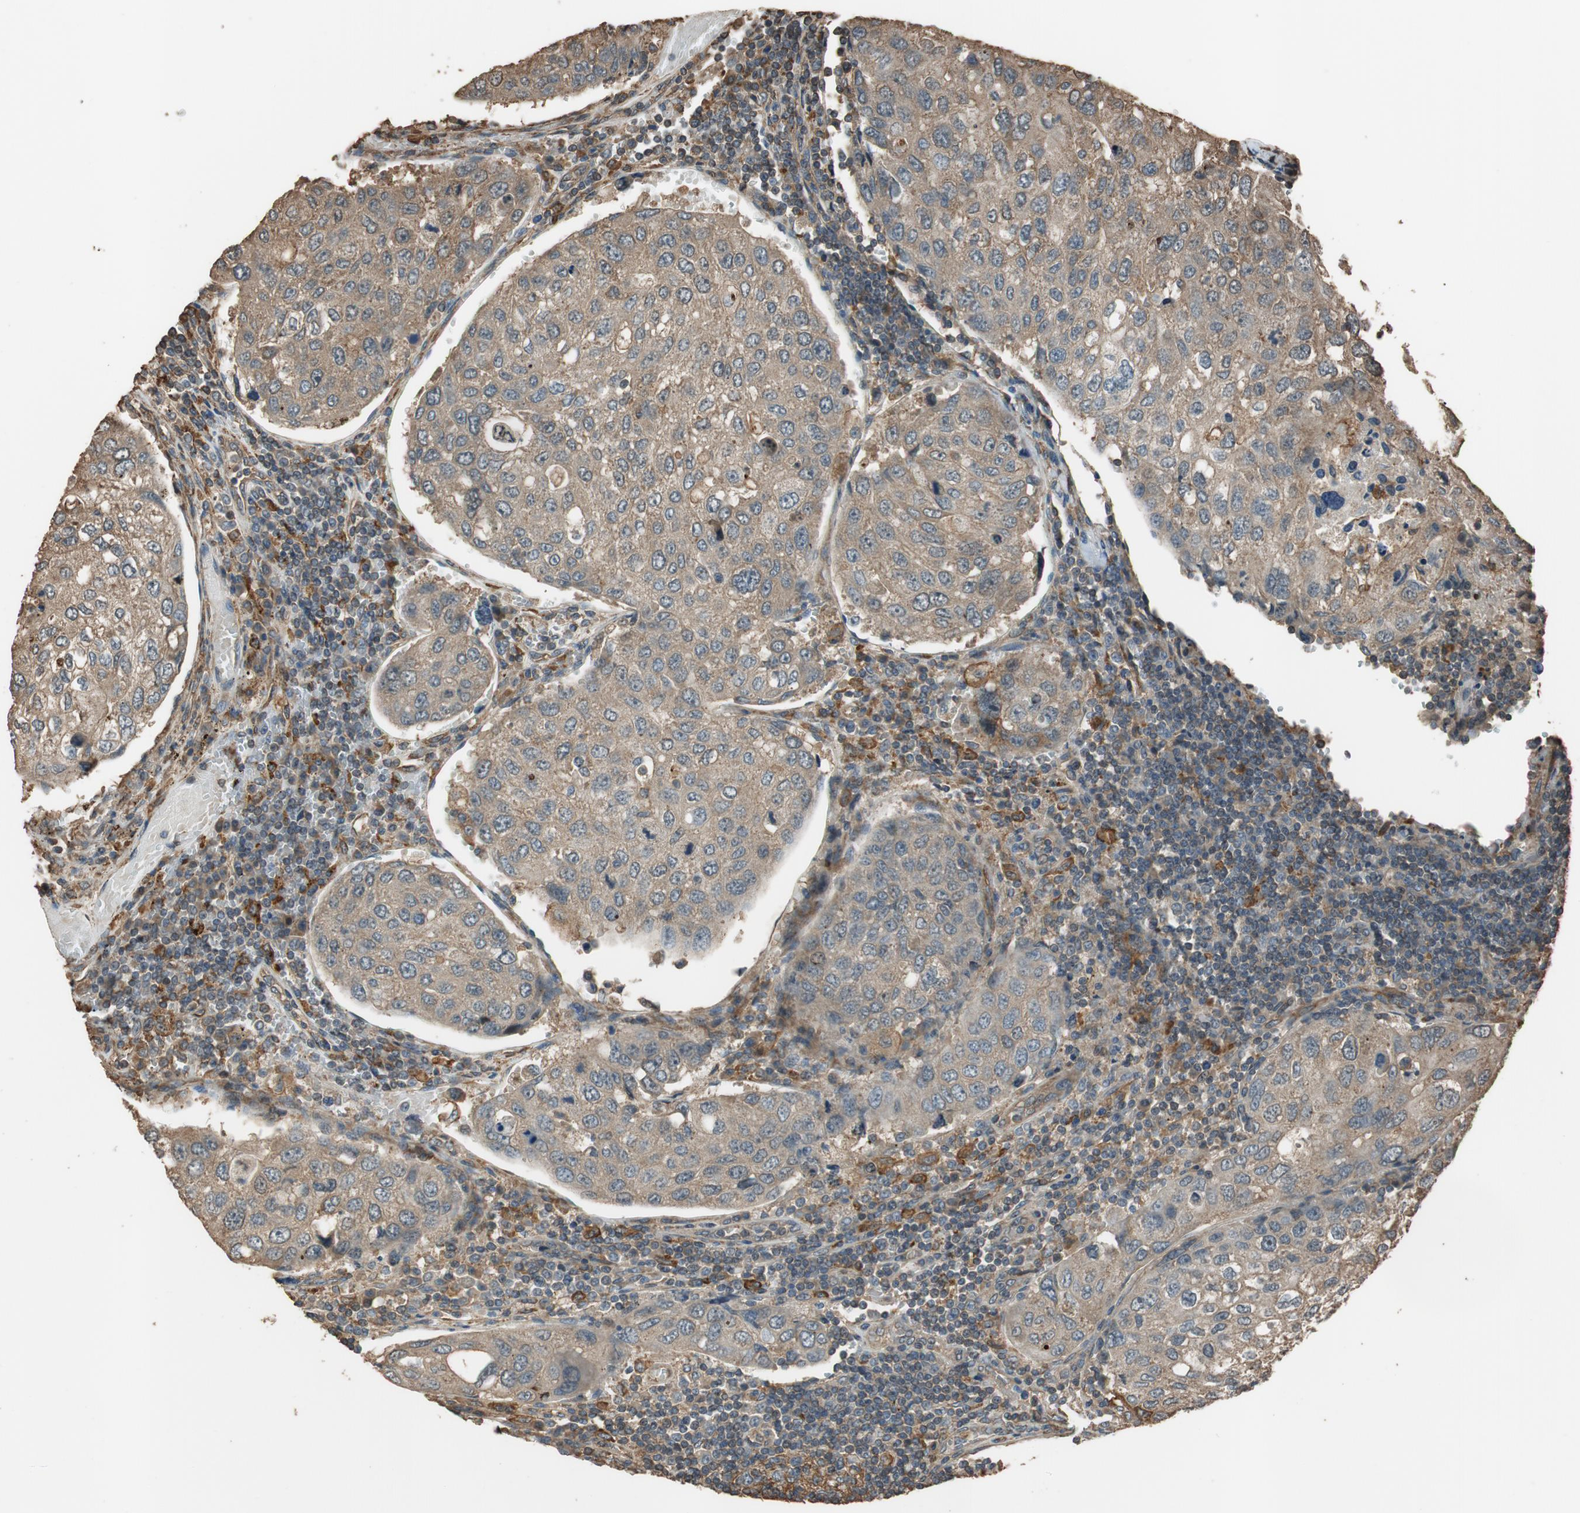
{"staining": {"intensity": "weak", "quantity": ">75%", "location": "cytoplasmic/membranous"}, "tissue": "urothelial cancer", "cell_type": "Tumor cells", "image_type": "cancer", "snomed": [{"axis": "morphology", "description": "Urothelial carcinoma, High grade"}, {"axis": "topography", "description": "Lymph node"}, {"axis": "topography", "description": "Urinary bladder"}], "caption": "Immunohistochemical staining of urothelial carcinoma (high-grade) reveals low levels of weak cytoplasmic/membranous protein positivity in approximately >75% of tumor cells.", "gene": "MST1R", "patient": {"sex": "male", "age": 51}}